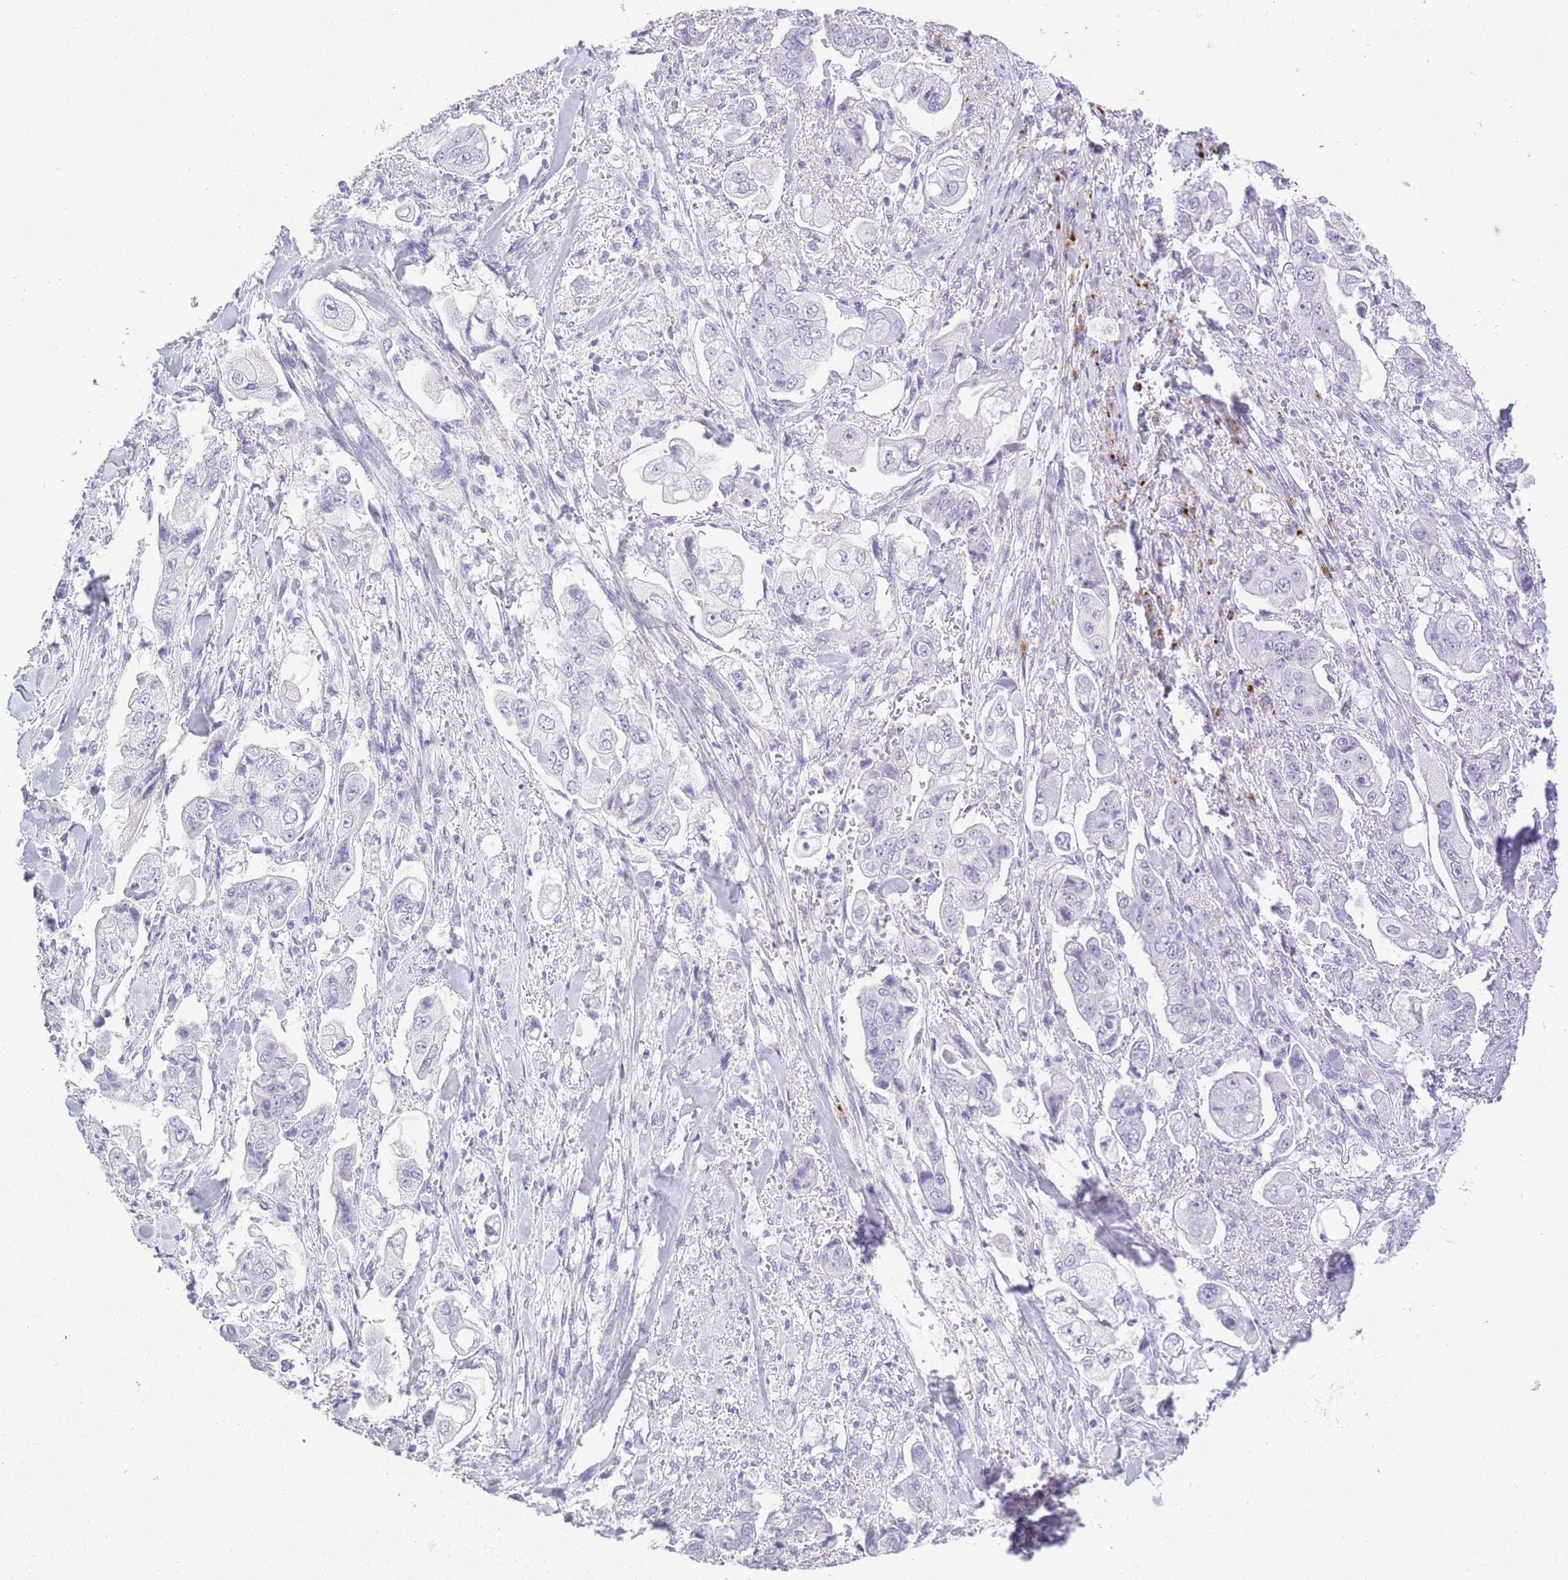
{"staining": {"intensity": "negative", "quantity": "none", "location": "none"}, "tissue": "stomach cancer", "cell_type": "Tumor cells", "image_type": "cancer", "snomed": [{"axis": "morphology", "description": "Adenocarcinoma, NOS"}, {"axis": "topography", "description": "Stomach"}], "caption": "Tumor cells are negative for protein expression in human adenocarcinoma (stomach).", "gene": "RHO", "patient": {"sex": "male", "age": 62}}